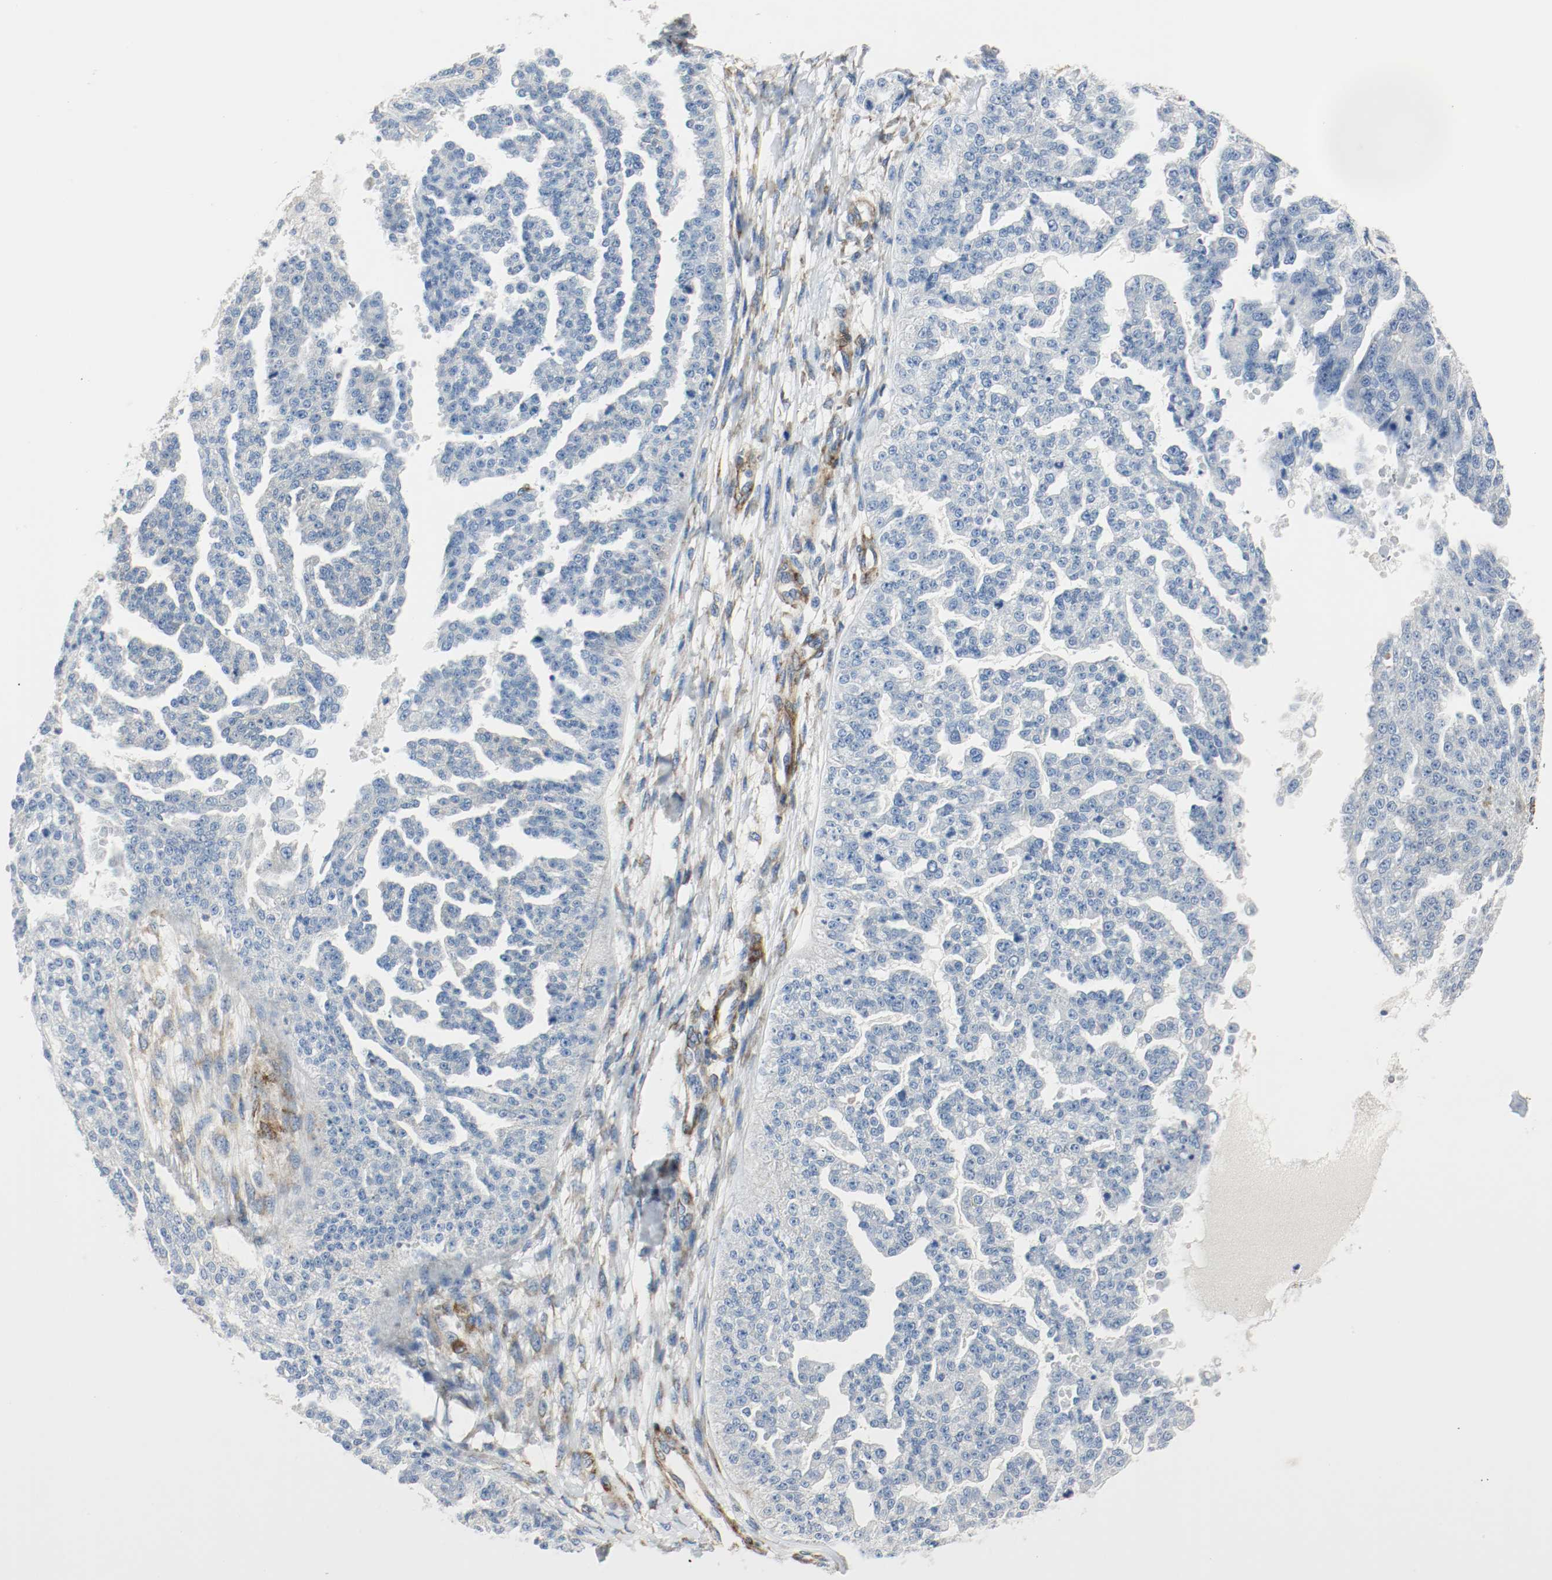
{"staining": {"intensity": "negative", "quantity": "none", "location": "none"}, "tissue": "ovarian cancer", "cell_type": "Tumor cells", "image_type": "cancer", "snomed": [{"axis": "morphology", "description": "Cystadenocarcinoma, serous, NOS"}, {"axis": "topography", "description": "Ovary"}], "caption": "This is an IHC micrograph of human serous cystadenocarcinoma (ovarian). There is no positivity in tumor cells.", "gene": "LAMB1", "patient": {"sex": "female", "age": 58}}